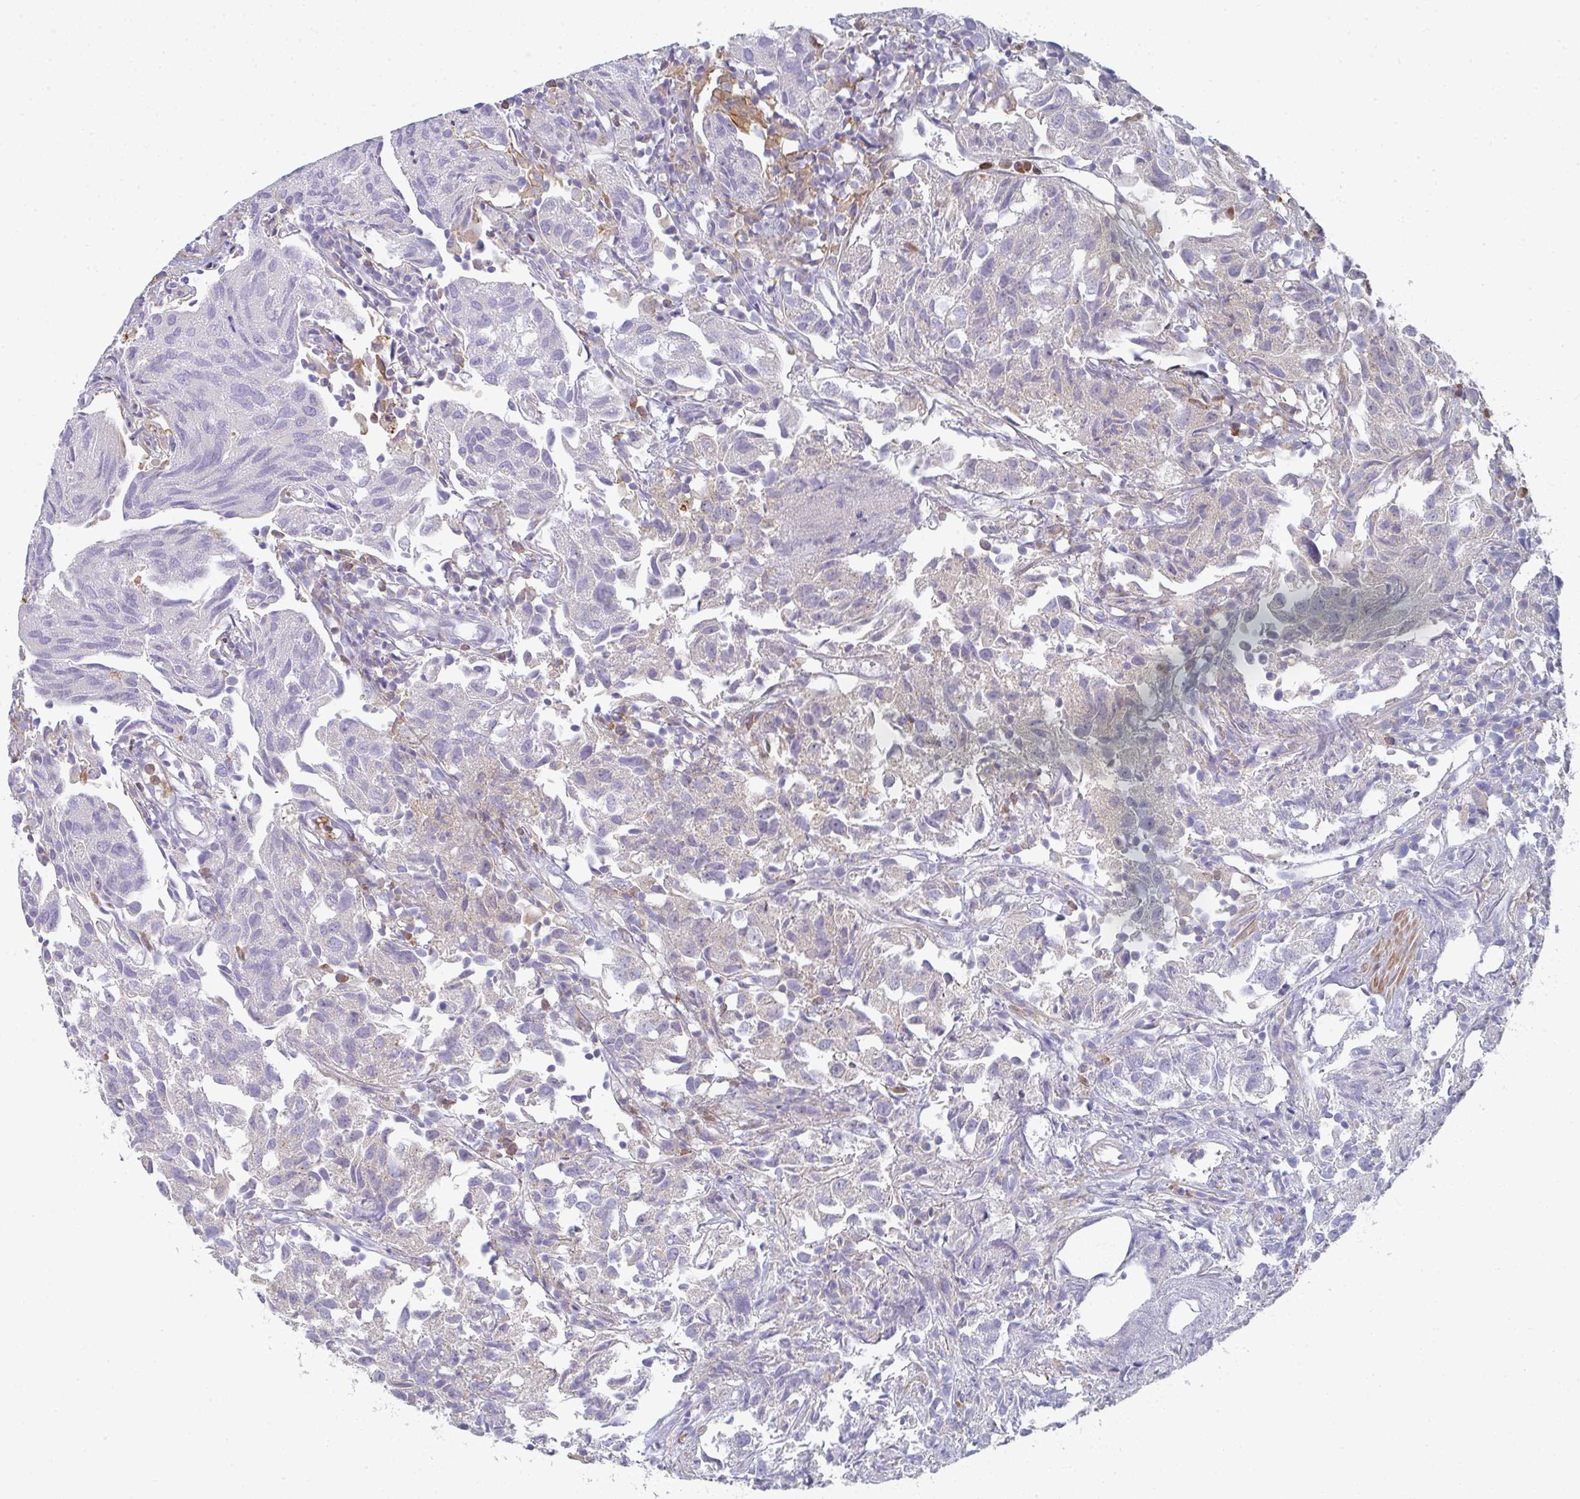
{"staining": {"intensity": "negative", "quantity": "none", "location": "none"}, "tissue": "urothelial cancer", "cell_type": "Tumor cells", "image_type": "cancer", "snomed": [{"axis": "morphology", "description": "Urothelial carcinoma, High grade"}, {"axis": "topography", "description": "Urinary bladder"}], "caption": "Urothelial cancer was stained to show a protein in brown. There is no significant positivity in tumor cells. (DAB (3,3'-diaminobenzidine) immunohistochemistry with hematoxylin counter stain).", "gene": "KLHL33", "patient": {"sex": "female", "age": 75}}